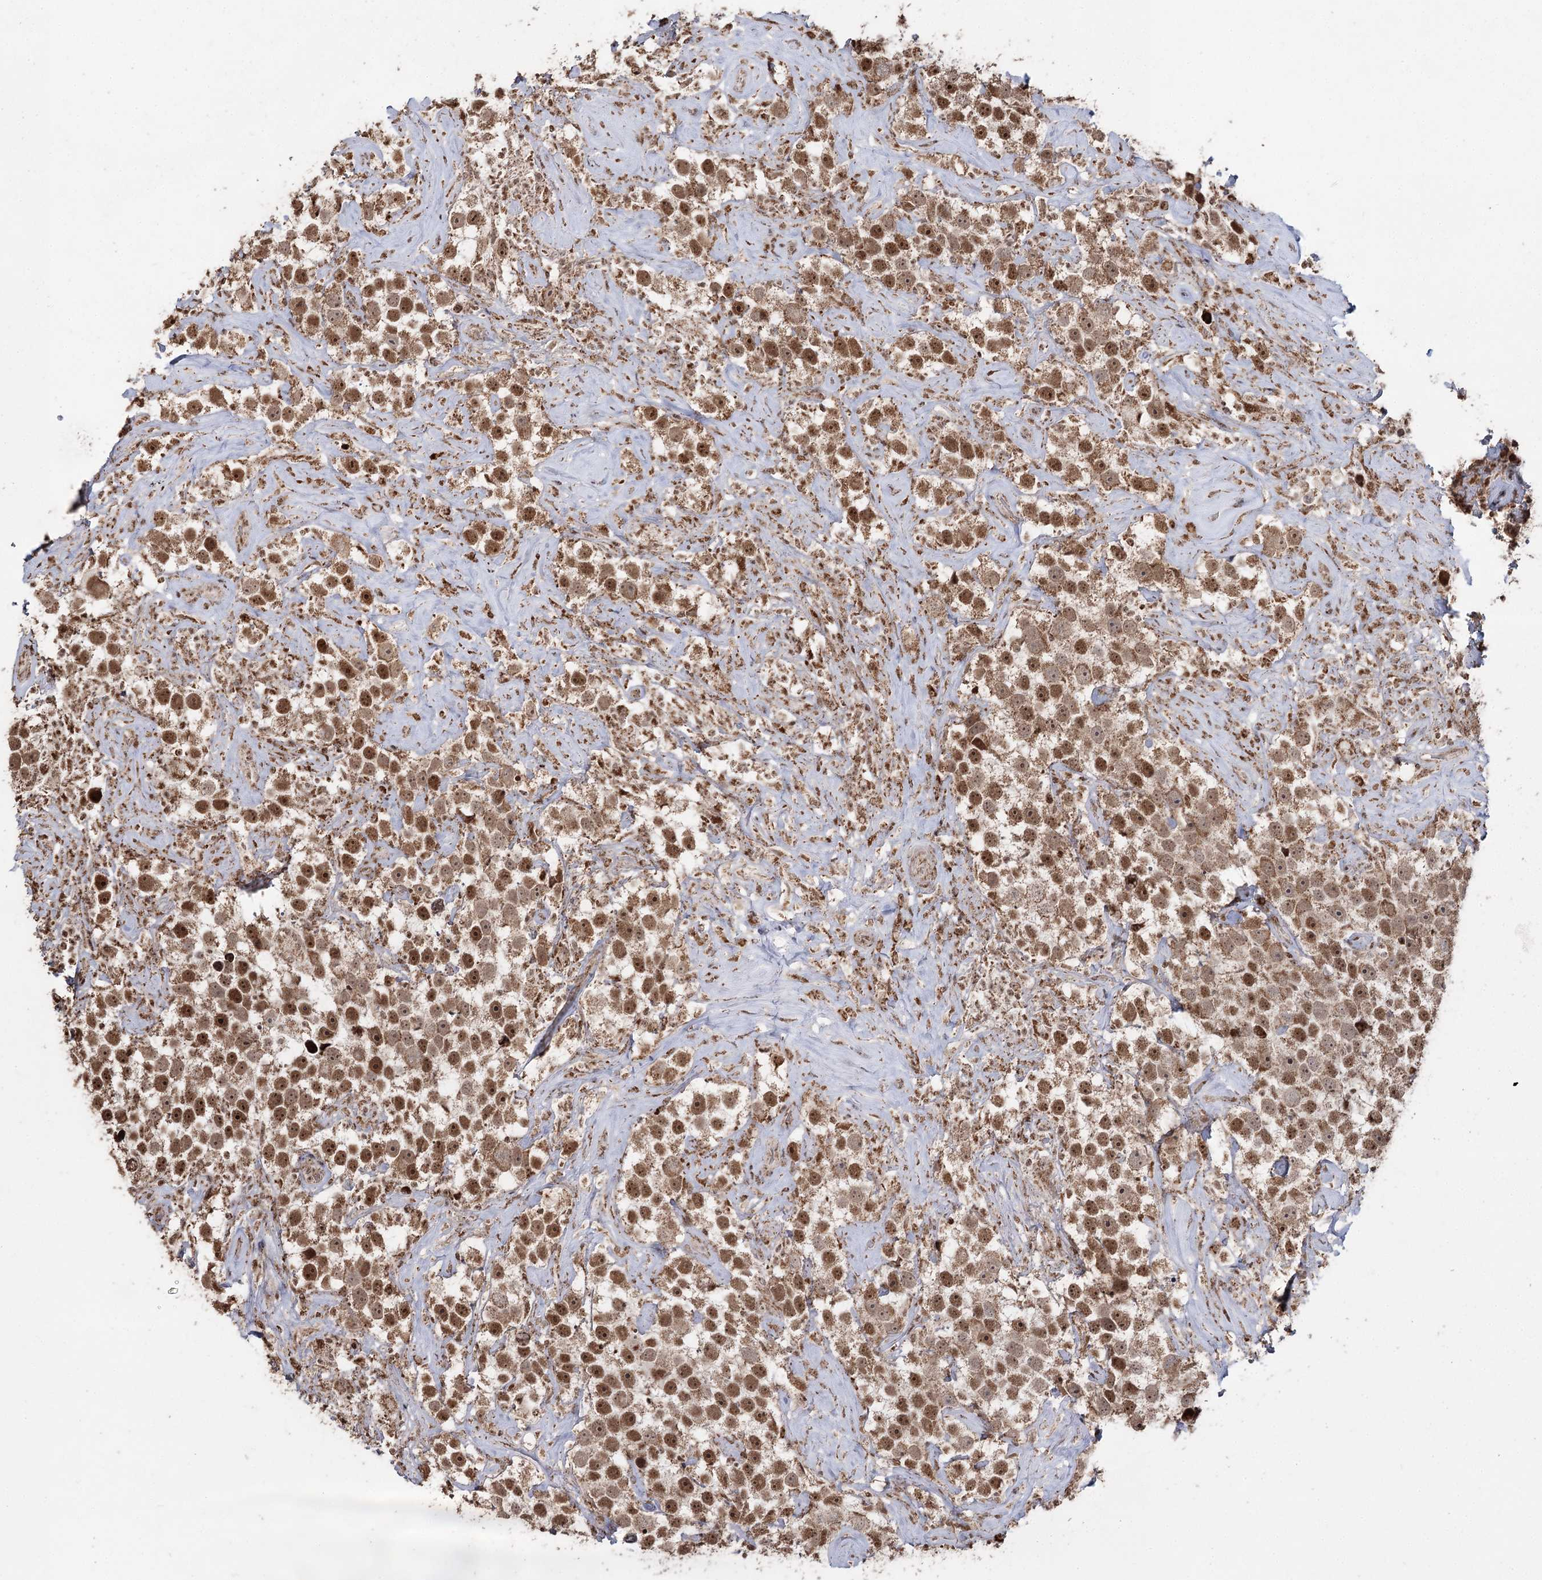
{"staining": {"intensity": "moderate", "quantity": ">75%", "location": "nuclear"}, "tissue": "testis cancer", "cell_type": "Tumor cells", "image_type": "cancer", "snomed": [{"axis": "morphology", "description": "Seminoma, NOS"}, {"axis": "topography", "description": "Testis"}], "caption": "Human testis cancer stained for a protein (brown) displays moderate nuclear positive expression in about >75% of tumor cells.", "gene": "PDHX", "patient": {"sex": "male", "age": 49}}